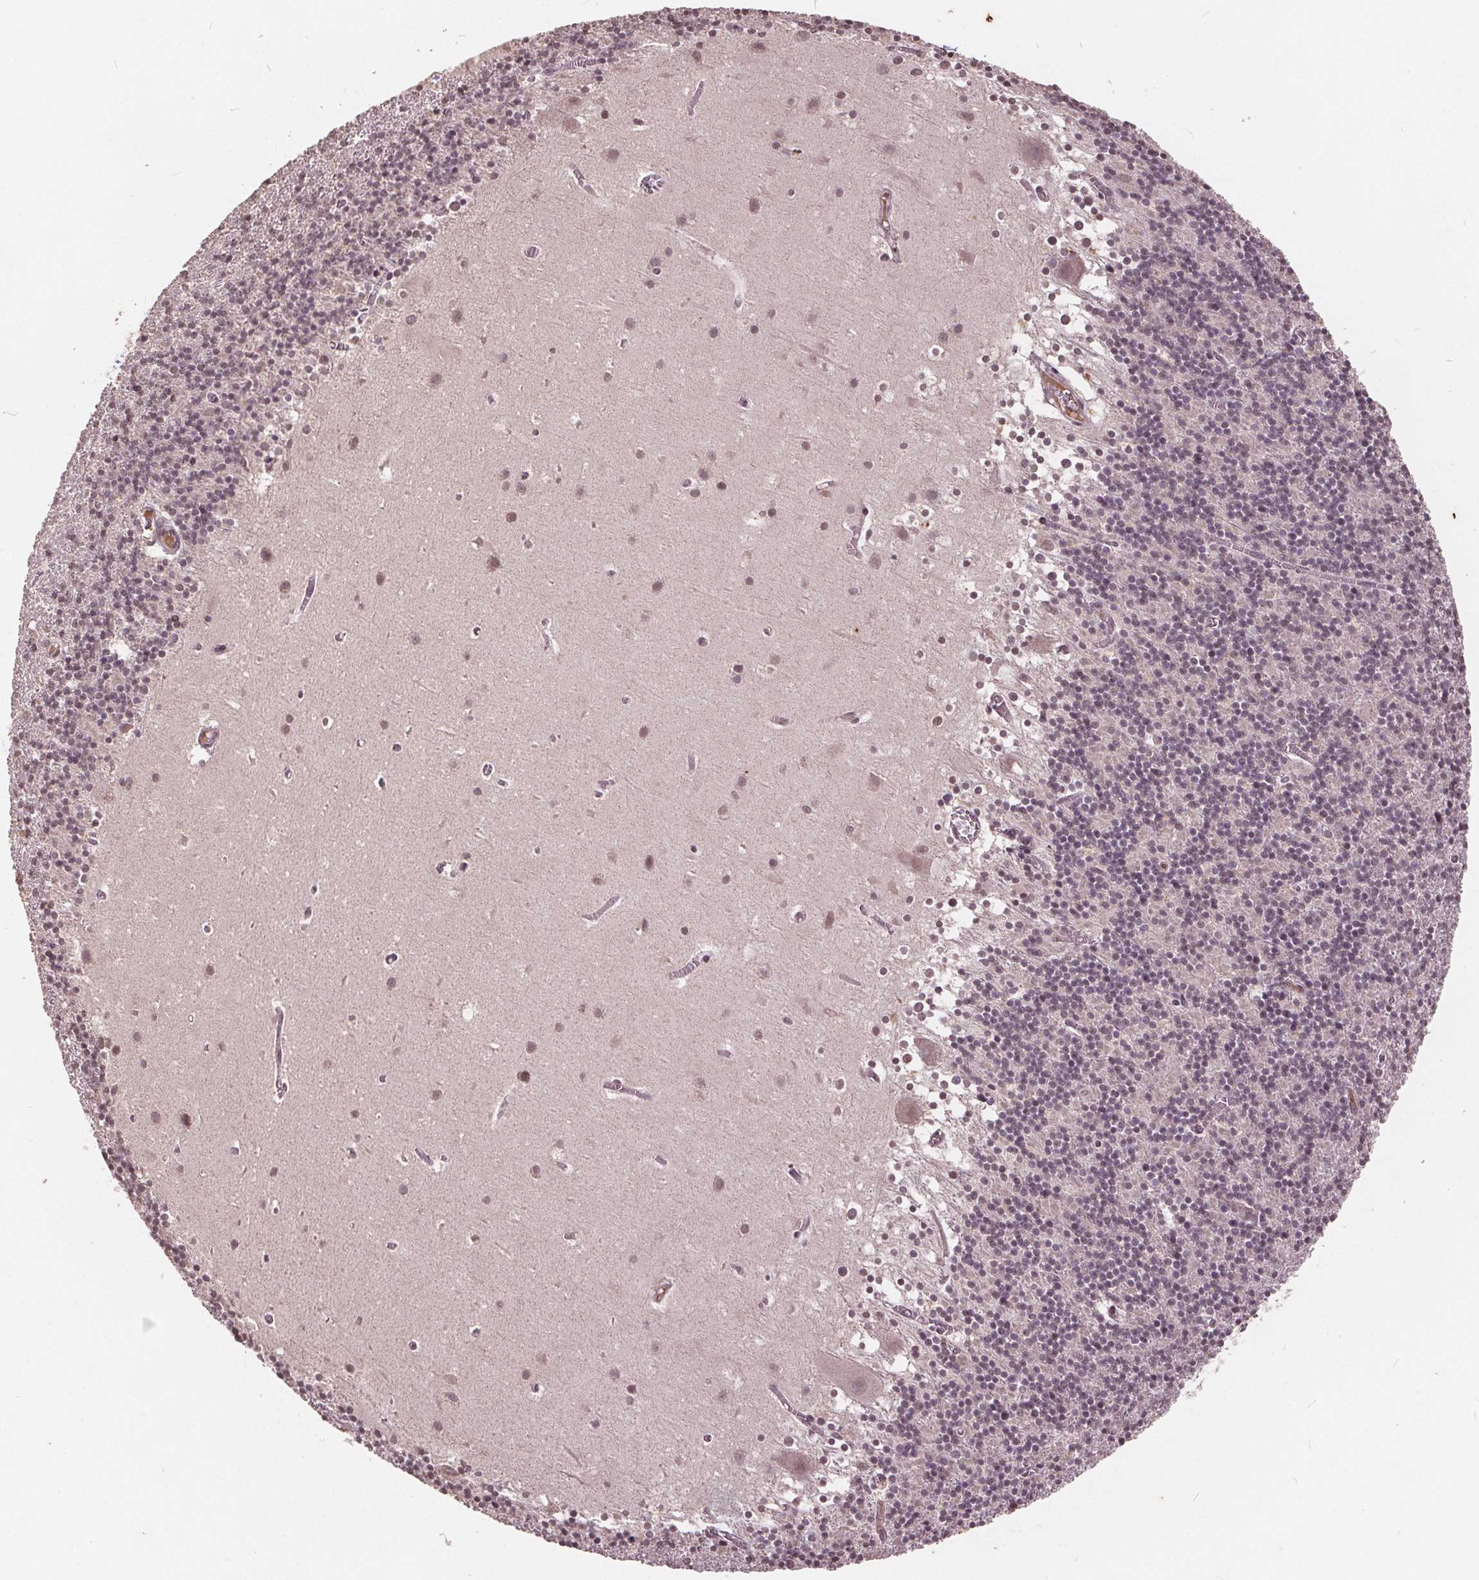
{"staining": {"intensity": "negative", "quantity": "none", "location": "none"}, "tissue": "cerebellum", "cell_type": "Cells in granular layer", "image_type": "normal", "snomed": [{"axis": "morphology", "description": "Normal tissue, NOS"}, {"axis": "topography", "description": "Cerebellum"}], "caption": "Cerebellum stained for a protein using immunohistochemistry displays no staining cells in granular layer.", "gene": "DNMT3B", "patient": {"sex": "male", "age": 70}}